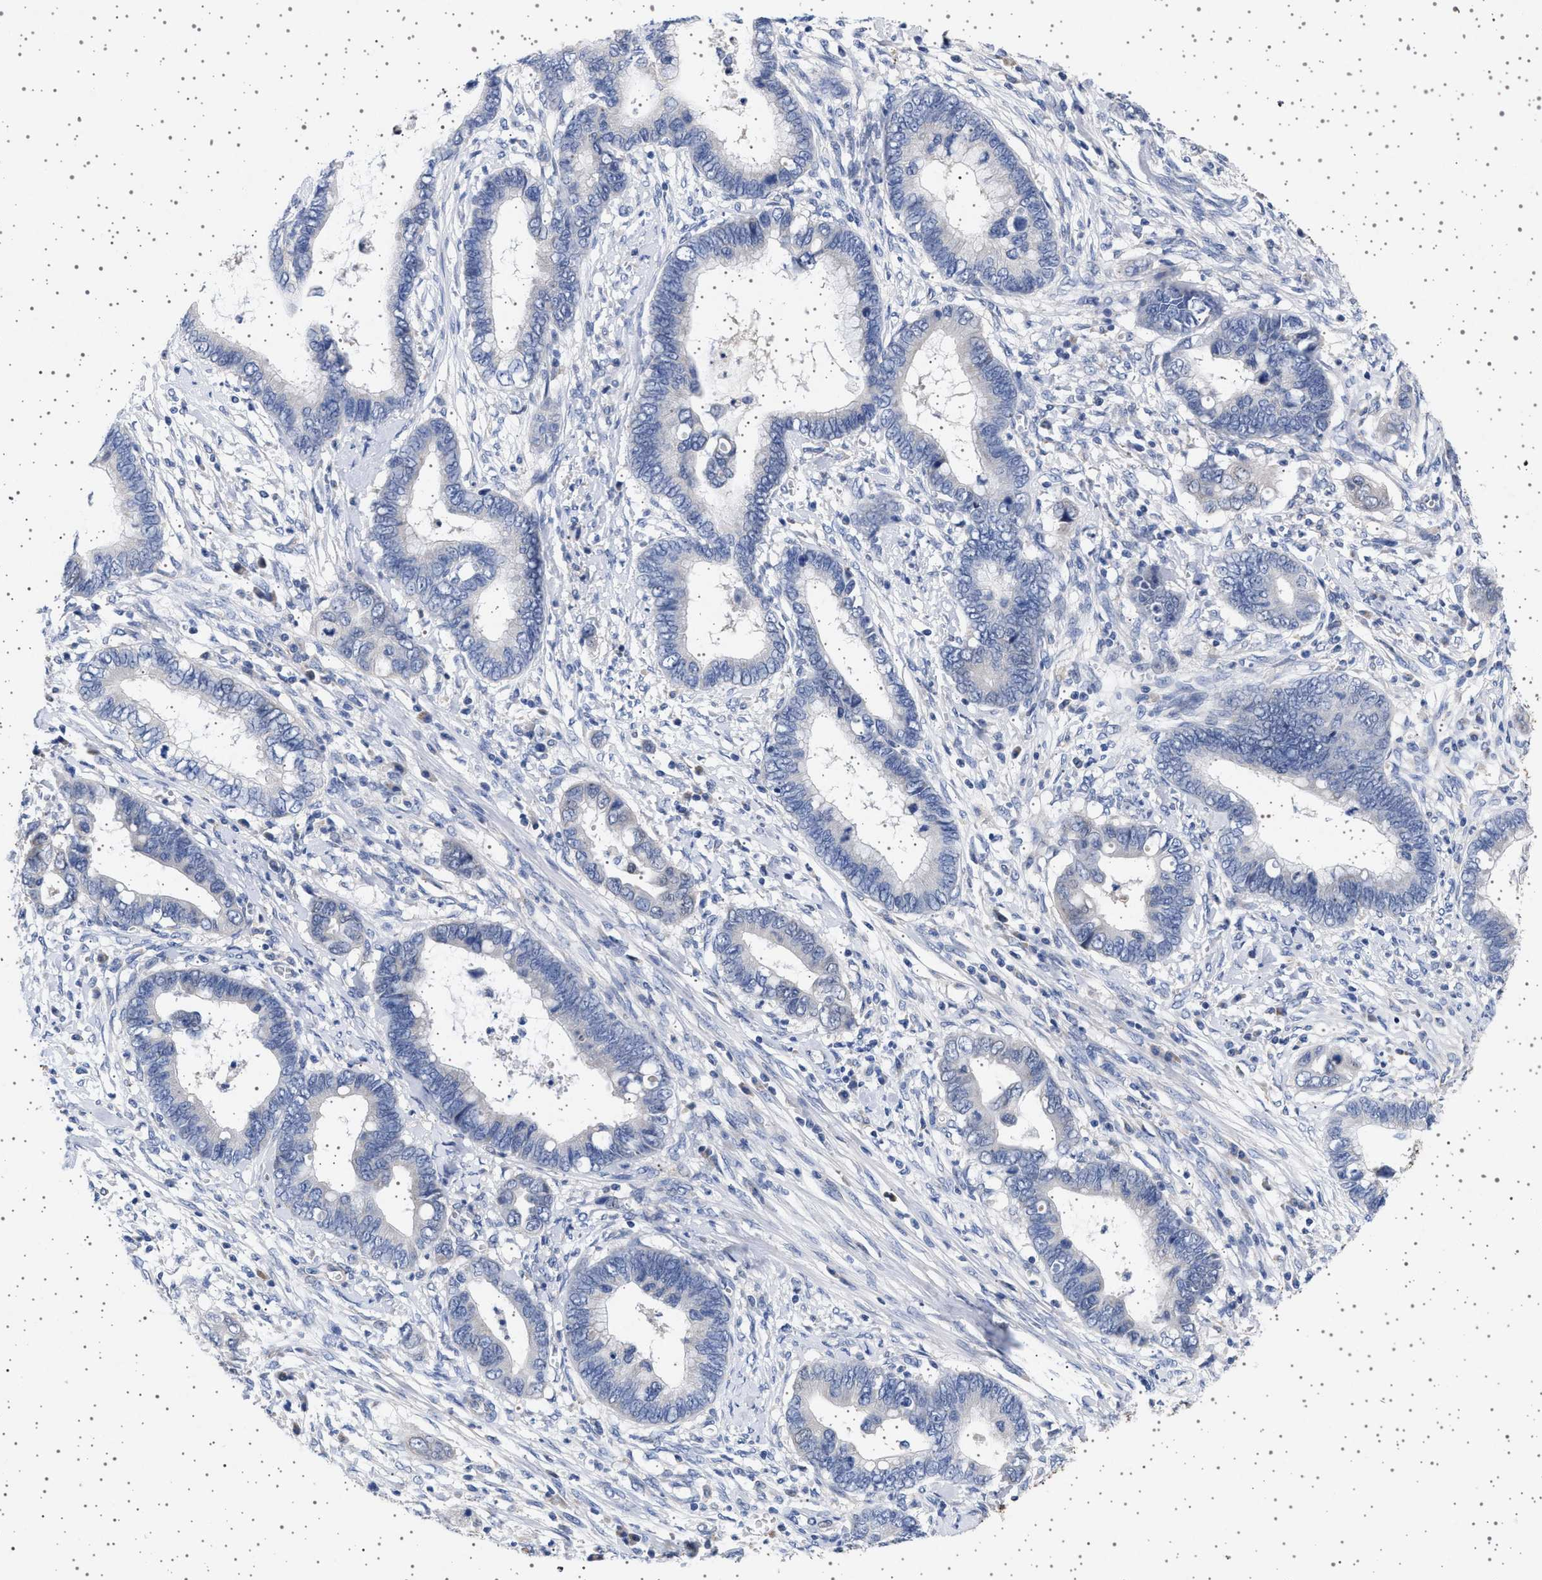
{"staining": {"intensity": "negative", "quantity": "none", "location": "none"}, "tissue": "cervical cancer", "cell_type": "Tumor cells", "image_type": "cancer", "snomed": [{"axis": "morphology", "description": "Adenocarcinoma, NOS"}, {"axis": "topography", "description": "Cervix"}], "caption": "High power microscopy micrograph of an immunohistochemistry micrograph of cervical cancer (adenocarcinoma), revealing no significant expression in tumor cells.", "gene": "TRMT10B", "patient": {"sex": "female", "age": 44}}